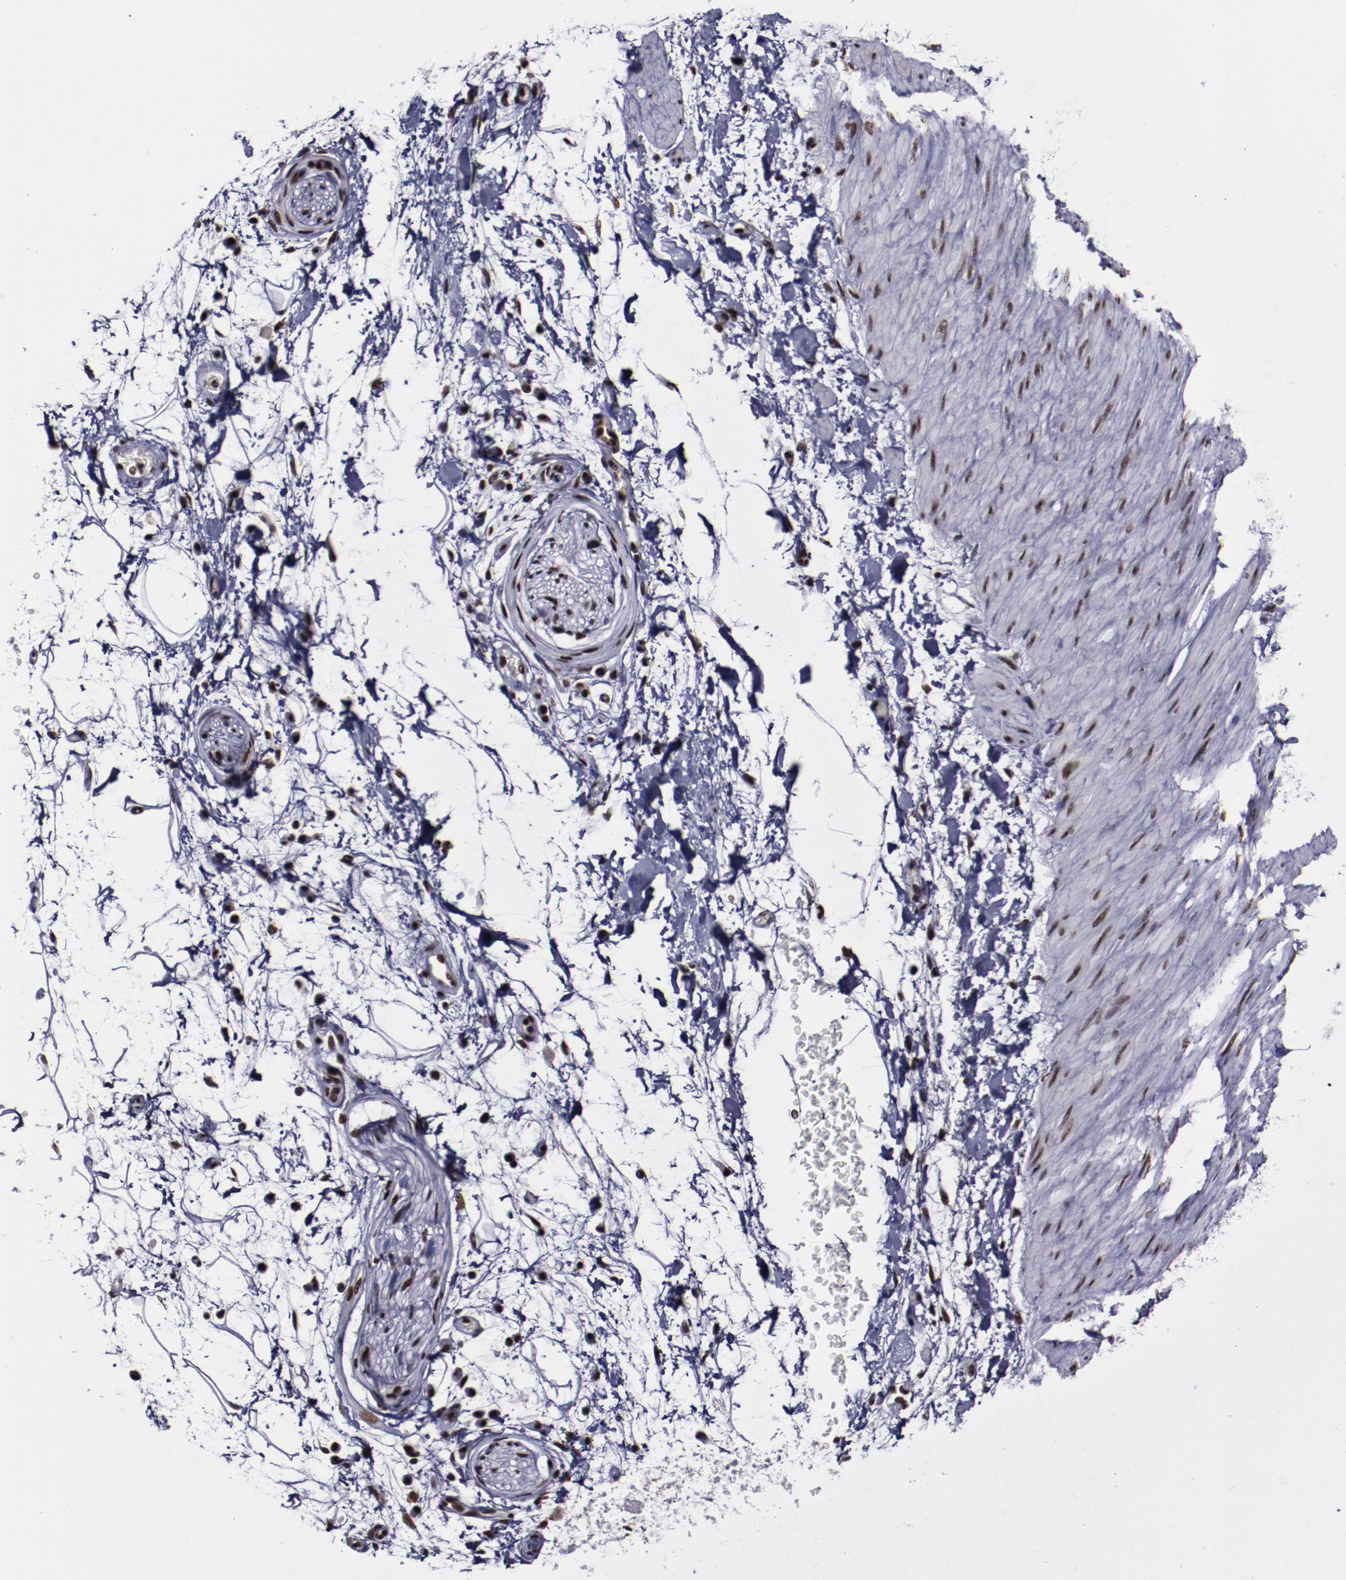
{"staining": {"intensity": "strong", "quantity": ">75%", "location": "nuclear"}, "tissue": "adipose tissue", "cell_type": "Adipocytes", "image_type": "normal", "snomed": [{"axis": "morphology", "description": "Normal tissue, NOS"}, {"axis": "topography", "description": "Soft tissue"}], "caption": "Protein expression by immunohistochemistry (IHC) displays strong nuclear positivity in approximately >75% of adipocytes in benign adipose tissue. Immunohistochemistry (ihc) stains the protein in brown and the nuclei are stained blue.", "gene": "ERH", "patient": {"sex": "male", "age": 72}}